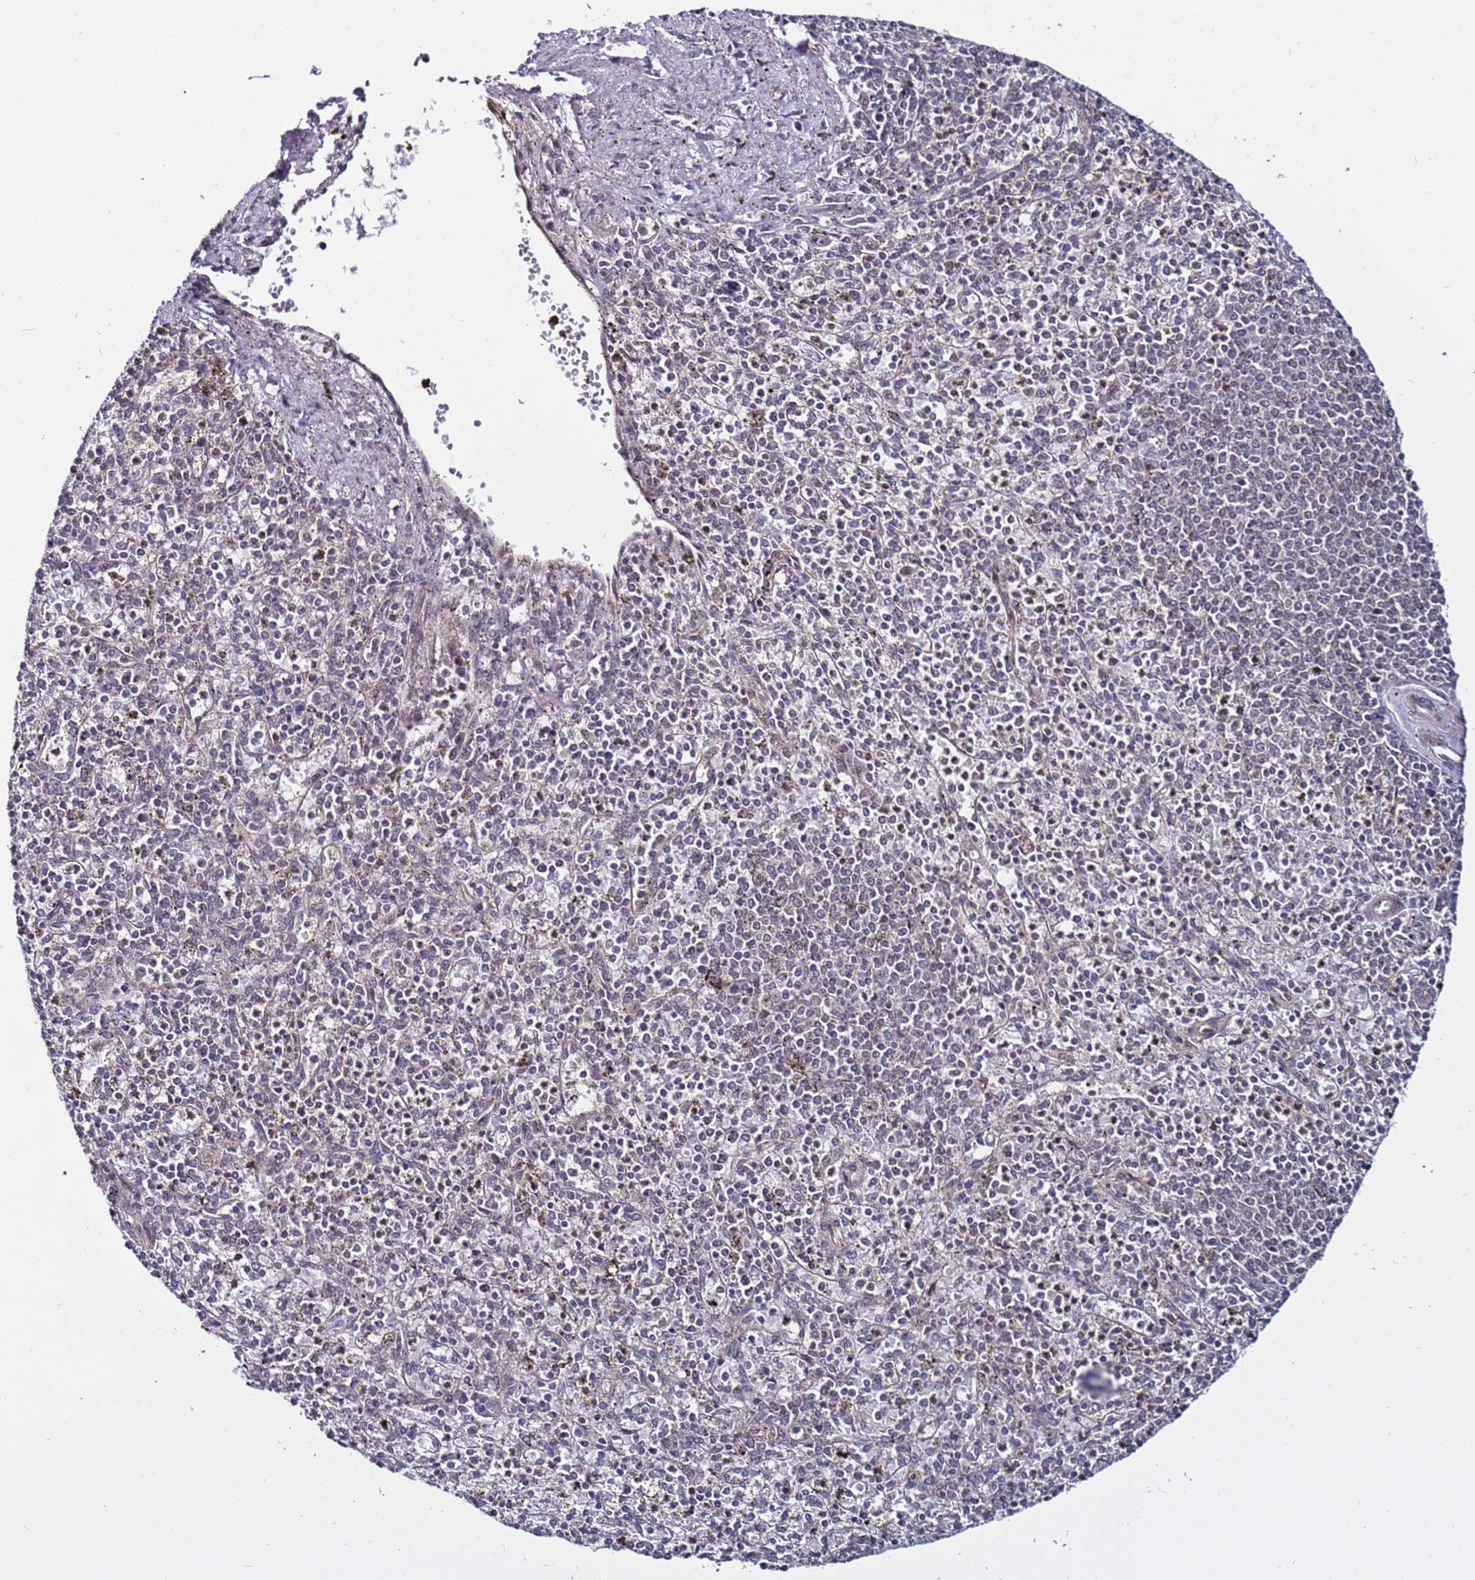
{"staining": {"intensity": "negative", "quantity": "none", "location": "none"}, "tissue": "spleen", "cell_type": "Cells in red pulp", "image_type": "normal", "snomed": [{"axis": "morphology", "description": "Normal tissue, NOS"}, {"axis": "topography", "description": "Spleen"}], "caption": "Immunohistochemical staining of benign spleen shows no significant expression in cells in red pulp. Brightfield microscopy of immunohistochemistry (IHC) stained with DAB (brown) and hematoxylin (blue), captured at high magnification.", "gene": "POLR2D", "patient": {"sex": "male", "age": 72}}